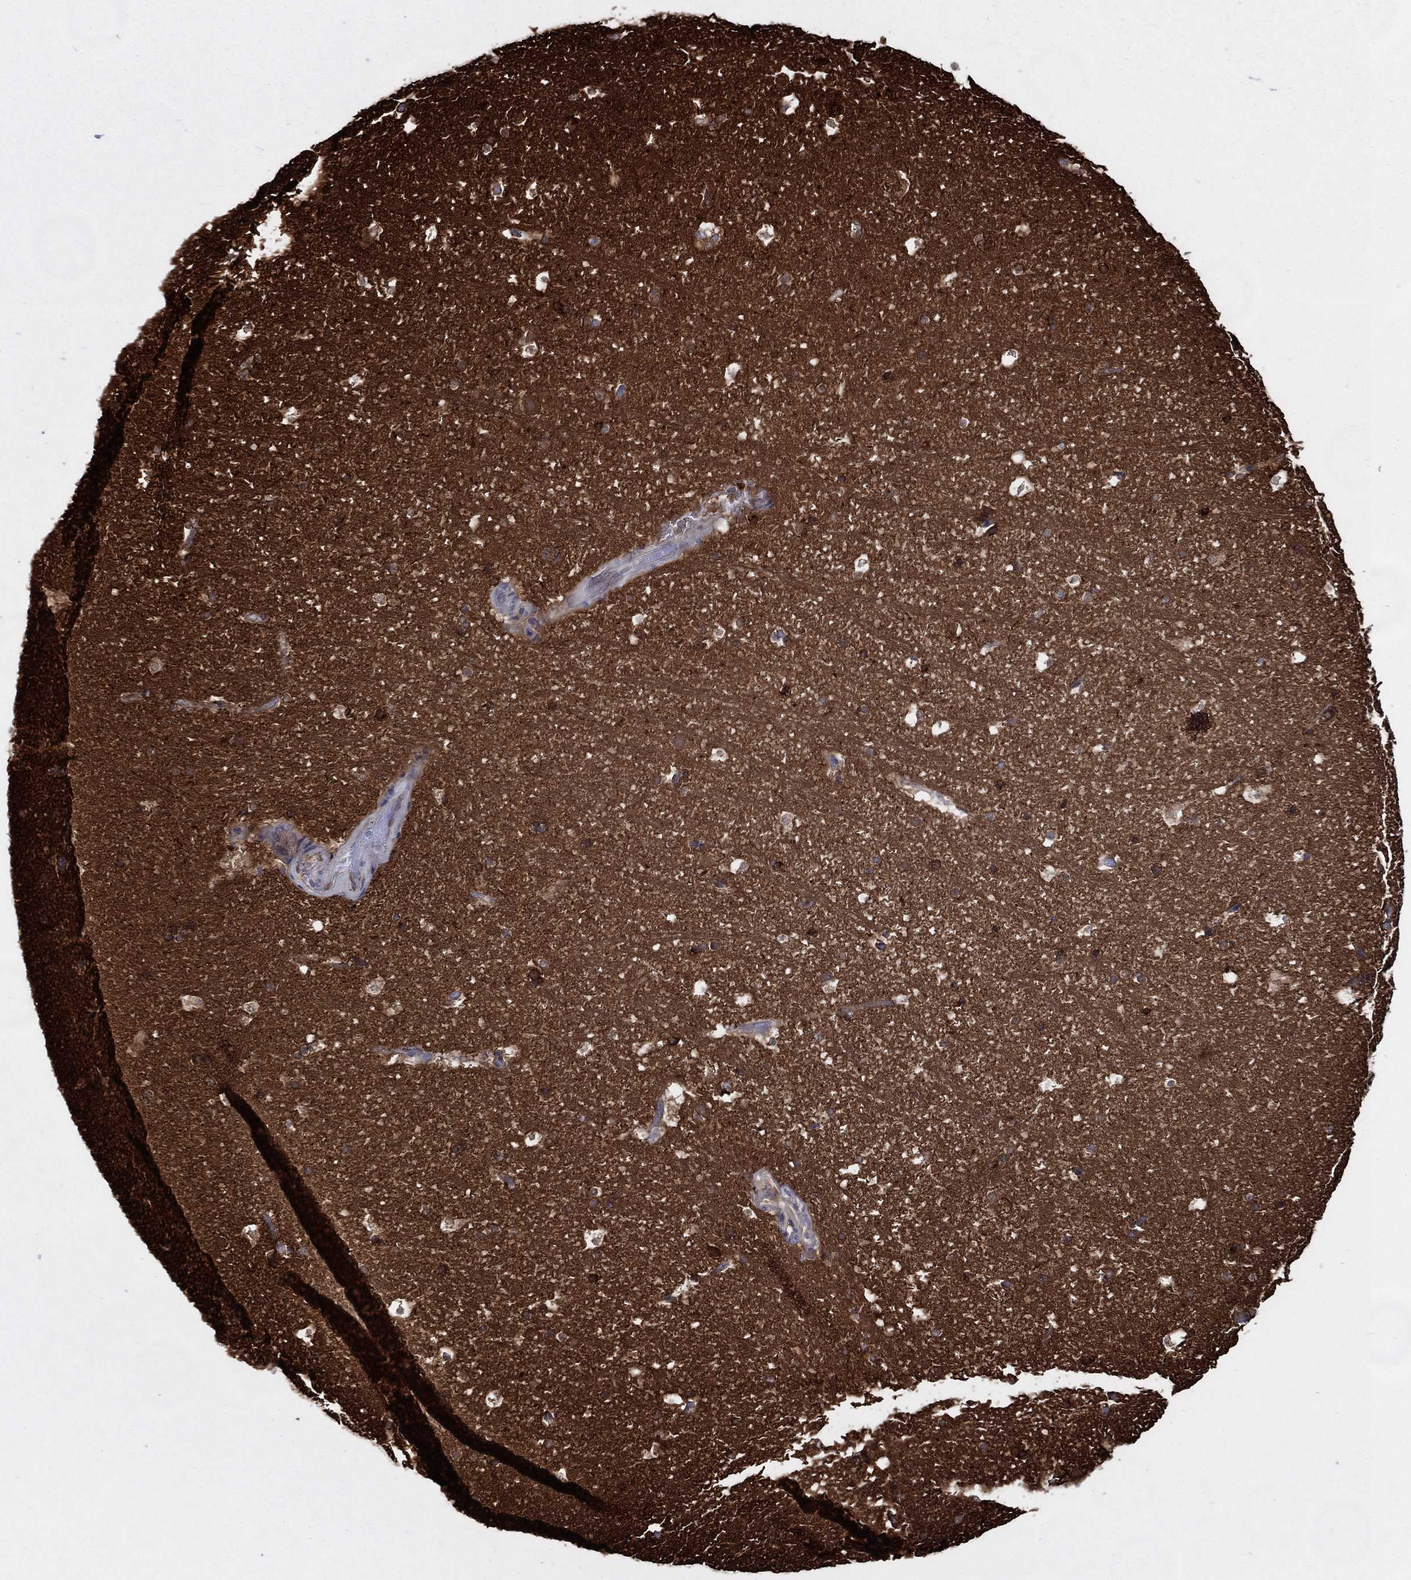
{"staining": {"intensity": "negative", "quantity": "none", "location": "none"}, "tissue": "hippocampus", "cell_type": "Glial cells", "image_type": "normal", "snomed": [{"axis": "morphology", "description": "Normal tissue, NOS"}, {"axis": "topography", "description": "Hippocampus"}], "caption": "Immunohistochemistry micrograph of normal hippocampus: hippocampus stained with DAB (3,3'-diaminobenzidine) reveals no significant protein positivity in glial cells.", "gene": "ARHGAP11A", "patient": {"sex": "male", "age": 51}}